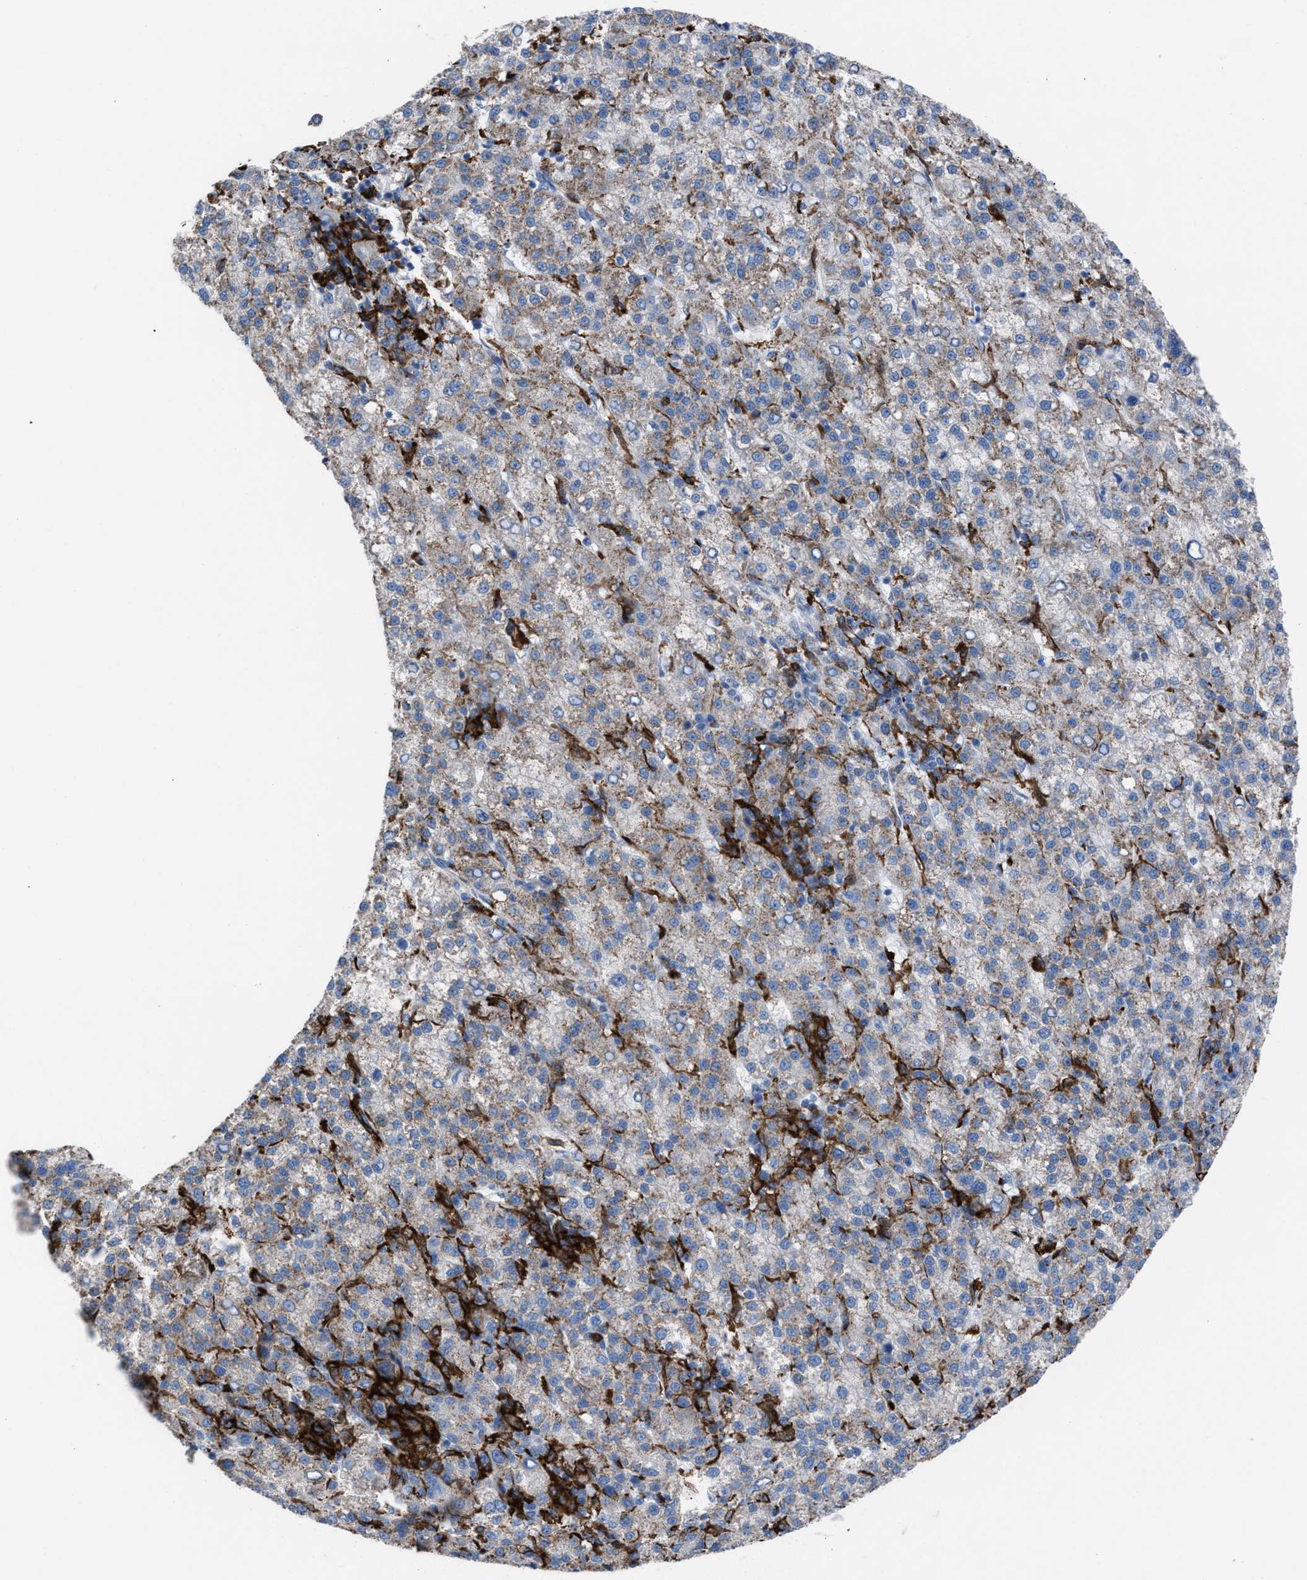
{"staining": {"intensity": "weak", "quantity": "25%-75%", "location": "cytoplasmic/membranous"}, "tissue": "liver cancer", "cell_type": "Tumor cells", "image_type": "cancer", "snomed": [{"axis": "morphology", "description": "Carcinoma, Hepatocellular, NOS"}, {"axis": "topography", "description": "Liver"}], "caption": "Immunohistochemistry (IHC) histopathology image of human liver hepatocellular carcinoma stained for a protein (brown), which shows low levels of weak cytoplasmic/membranous staining in about 25%-75% of tumor cells.", "gene": "SLC47A1", "patient": {"sex": "female", "age": 58}}